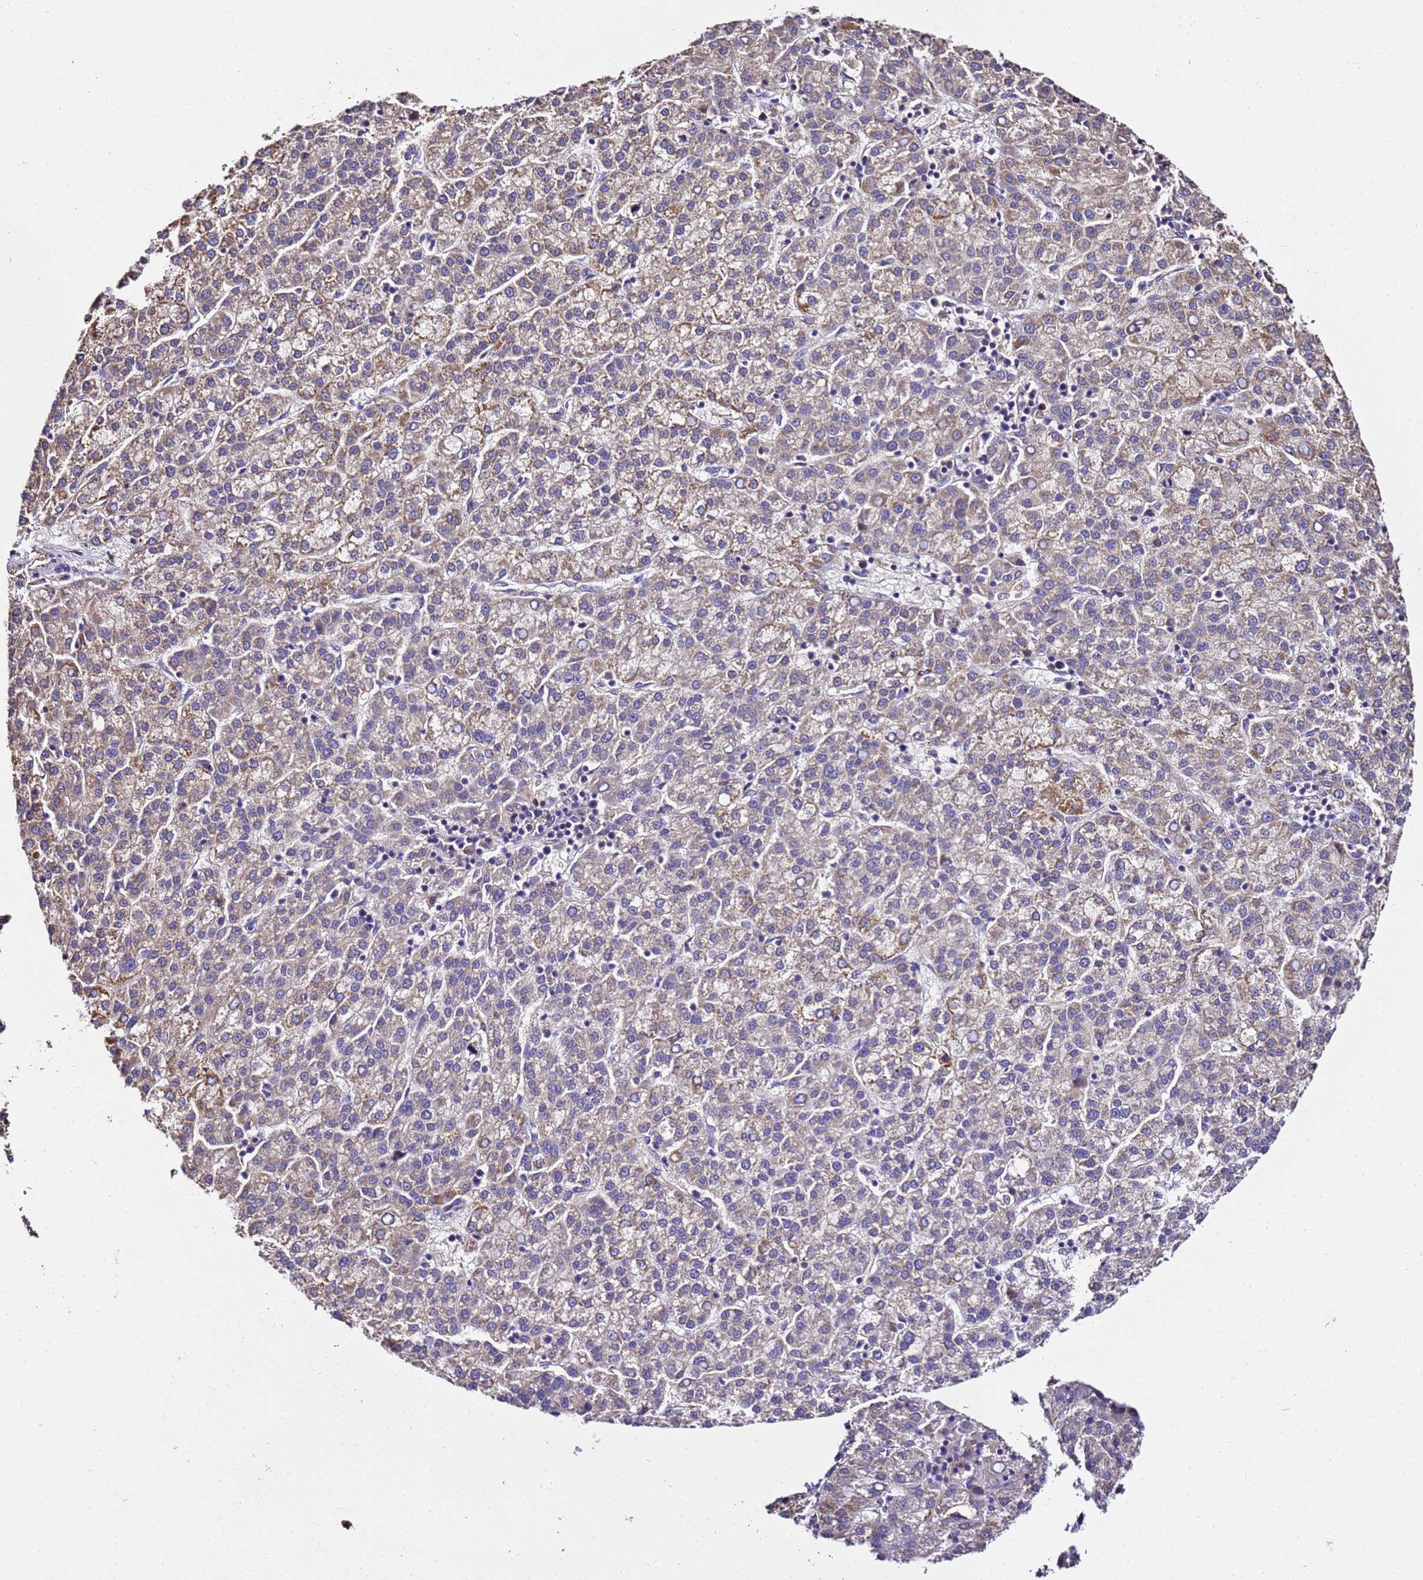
{"staining": {"intensity": "moderate", "quantity": "25%-75%", "location": "cytoplasmic/membranous"}, "tissue": "liver cancer", "cell_type": "Tumor cells", "image_type": "cancer", "snomed": [{"axis": "morphology", "description": "Carcinoma, Hepatocellular, NOS"}, {"axis": "topography", "description": "Liver"}], "caption": "High-magnification brightfield microscopy of liver cancer stained with DAB (3,3'-diaminobenzidine) (brown) and counterstained with hematoxylin (blue). tumor cells exhibit moderate cytoplasmic/membranous staining is identified in approximately25%-75% of cells.", "gene": "LRRIQ1", "patient": {"sex": "female", "age": 58}}